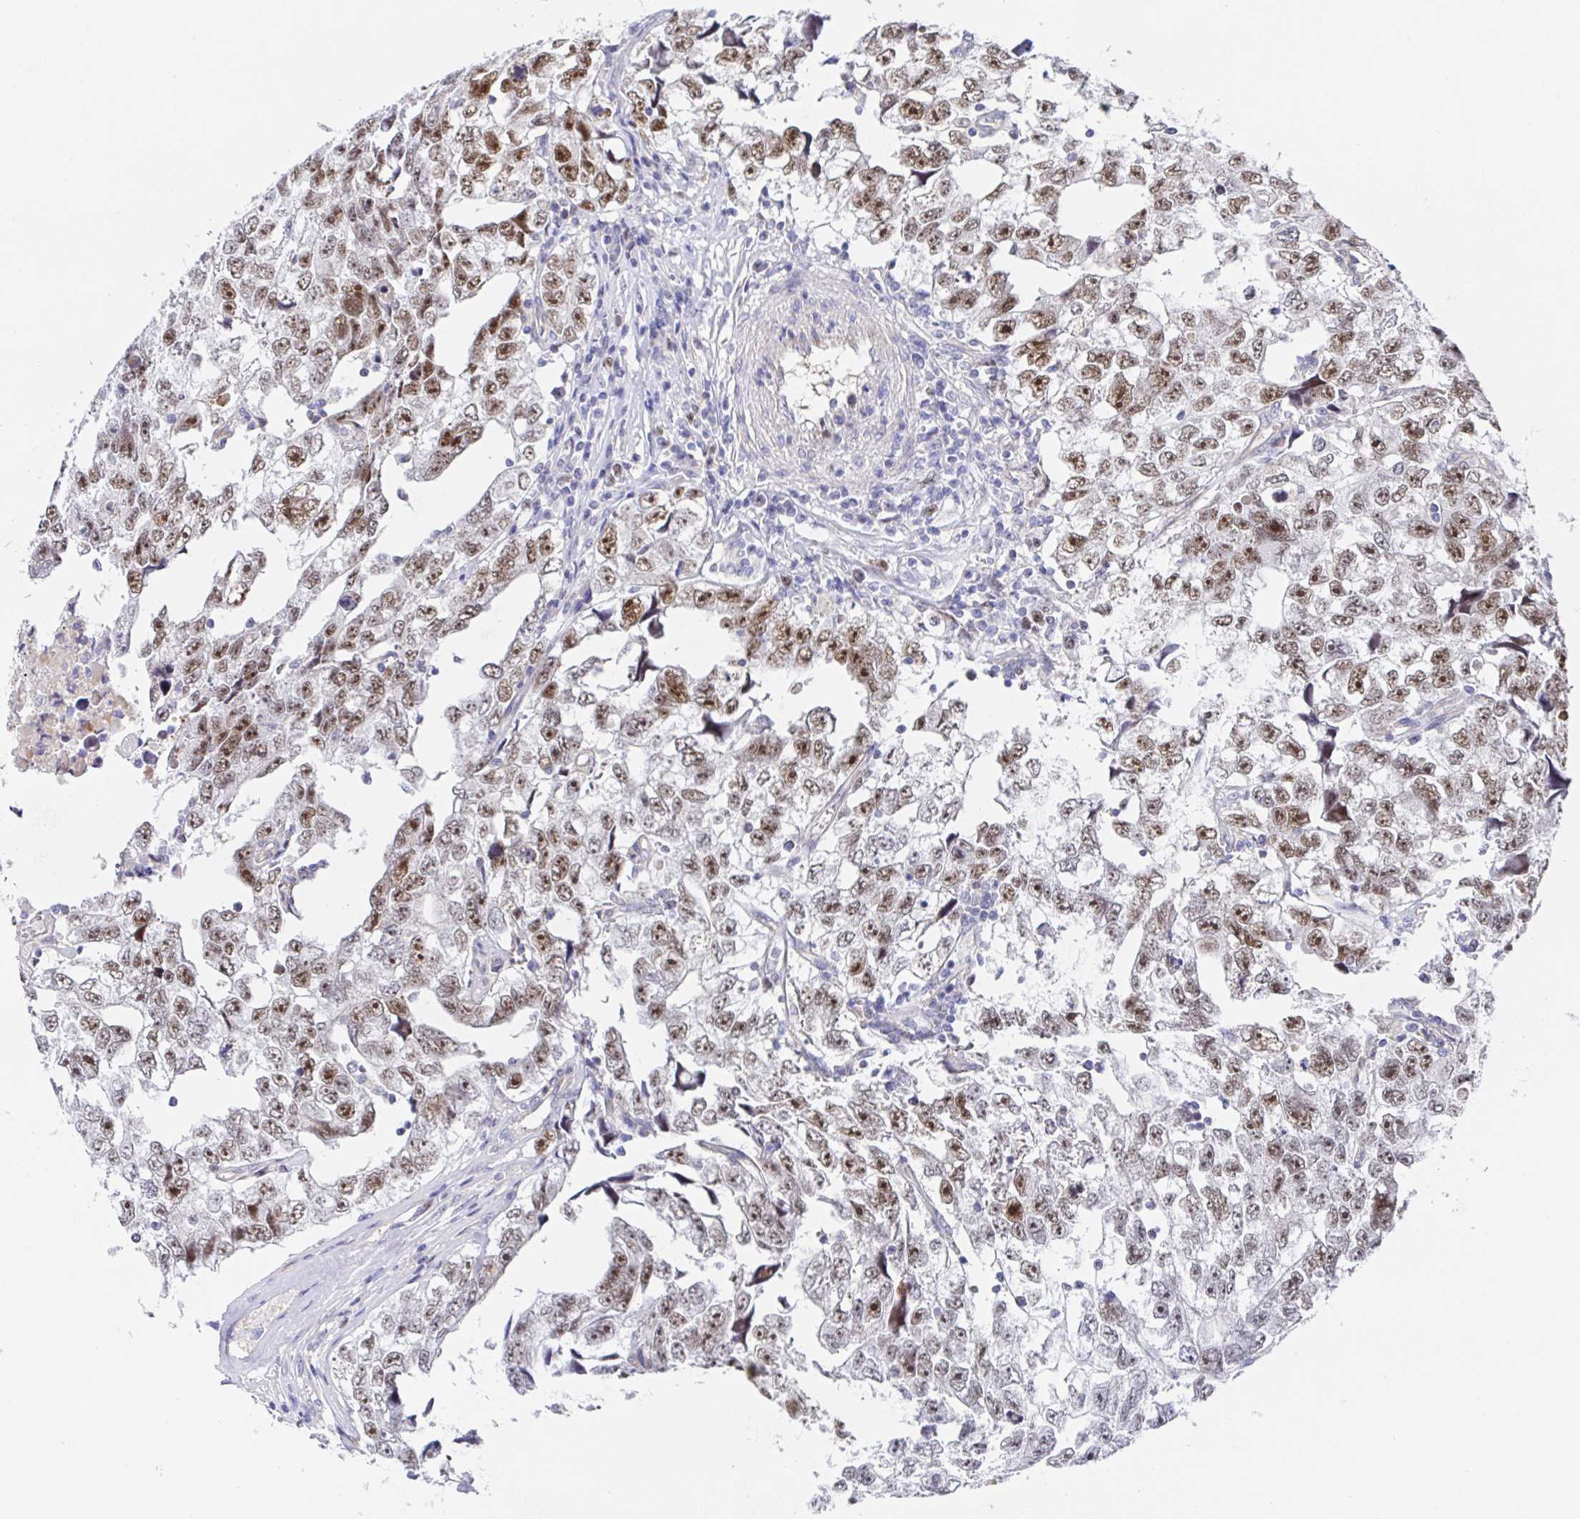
{"staining": {"intensity": "moderate", "quantity": ">75%", "location": "nuclear"}, "tissue": "testis cancer", "cell_type": "Tumor cells", "image_type": "cancer", "snomed": [{"axis": "morphology", "description": "Carcinoma, Embryonal, NOS"}, {"axis": "topography", "description": "Testis"}], "caption": "Testis cancer (embryonal carcinoma) tissue exhibits moderate nuclear positivity in approximately >75% of tumor cells", "gene": "TIMELESS", "patient": {"sex": "male", "age": 22}}